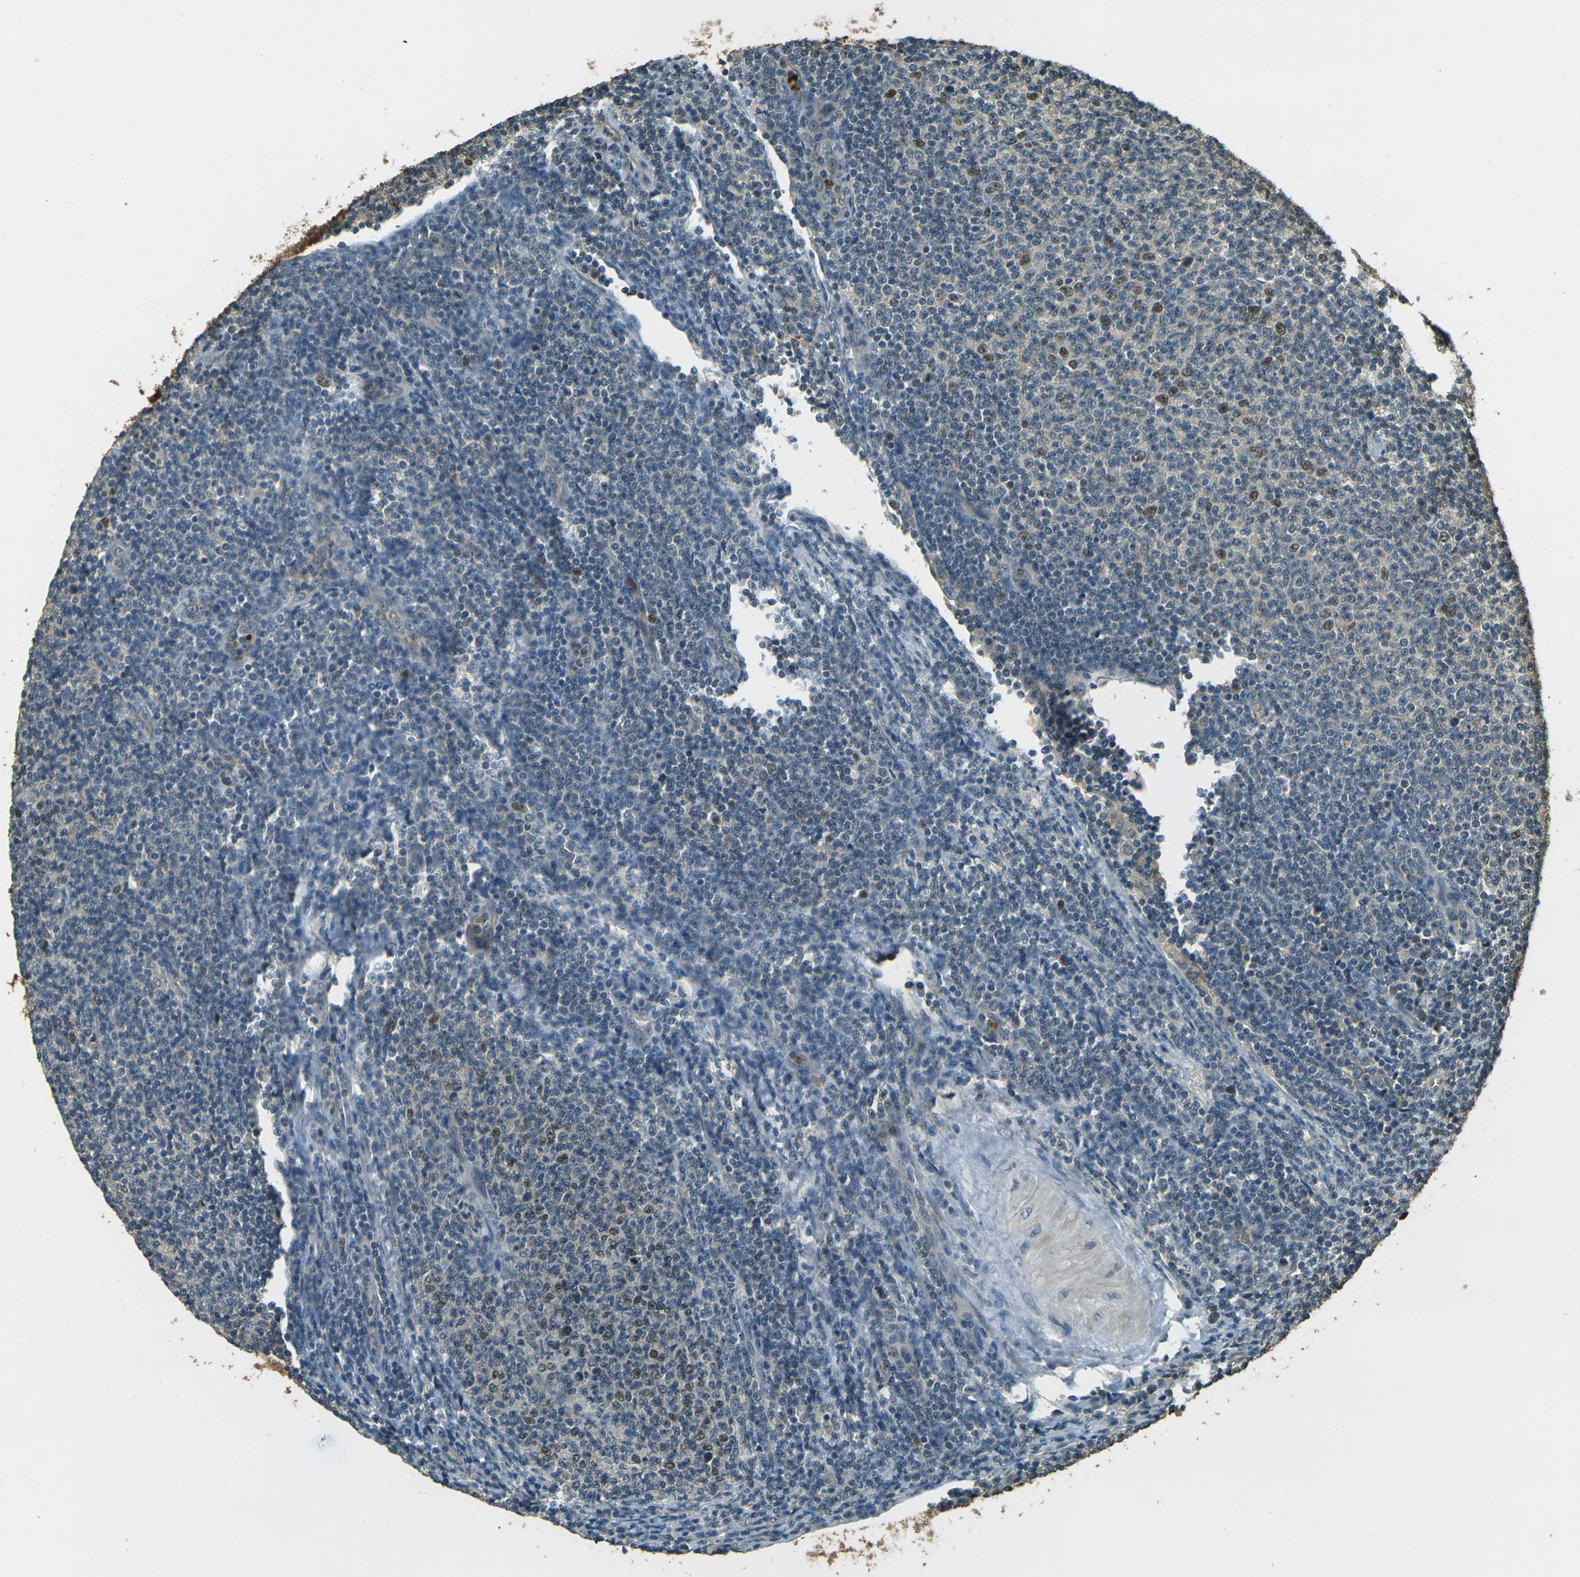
{"staining": {"intensity": "moderate", "quantity": "<25%", "location": "nuclear"}, "tissue": "lymphoma", "cell_type": "Tumor cells", "image_type": "cancer", "snomed": [{"axis": "morphology", "description": "Malignant lymphoma, non-Hodgkin's type, Low grade"}, {"axis": "topography", "description": "Lymph node"}], "caption": "About <25% of tumor cells in low-grade malignant lymphoma, non-Hodgkin's type demonstrate moderate nuclear protein positivity as visualized by brown immunohistochemical staining.", "gene": "TOR1A", "patient": {"sex": "male", "age": 66}}